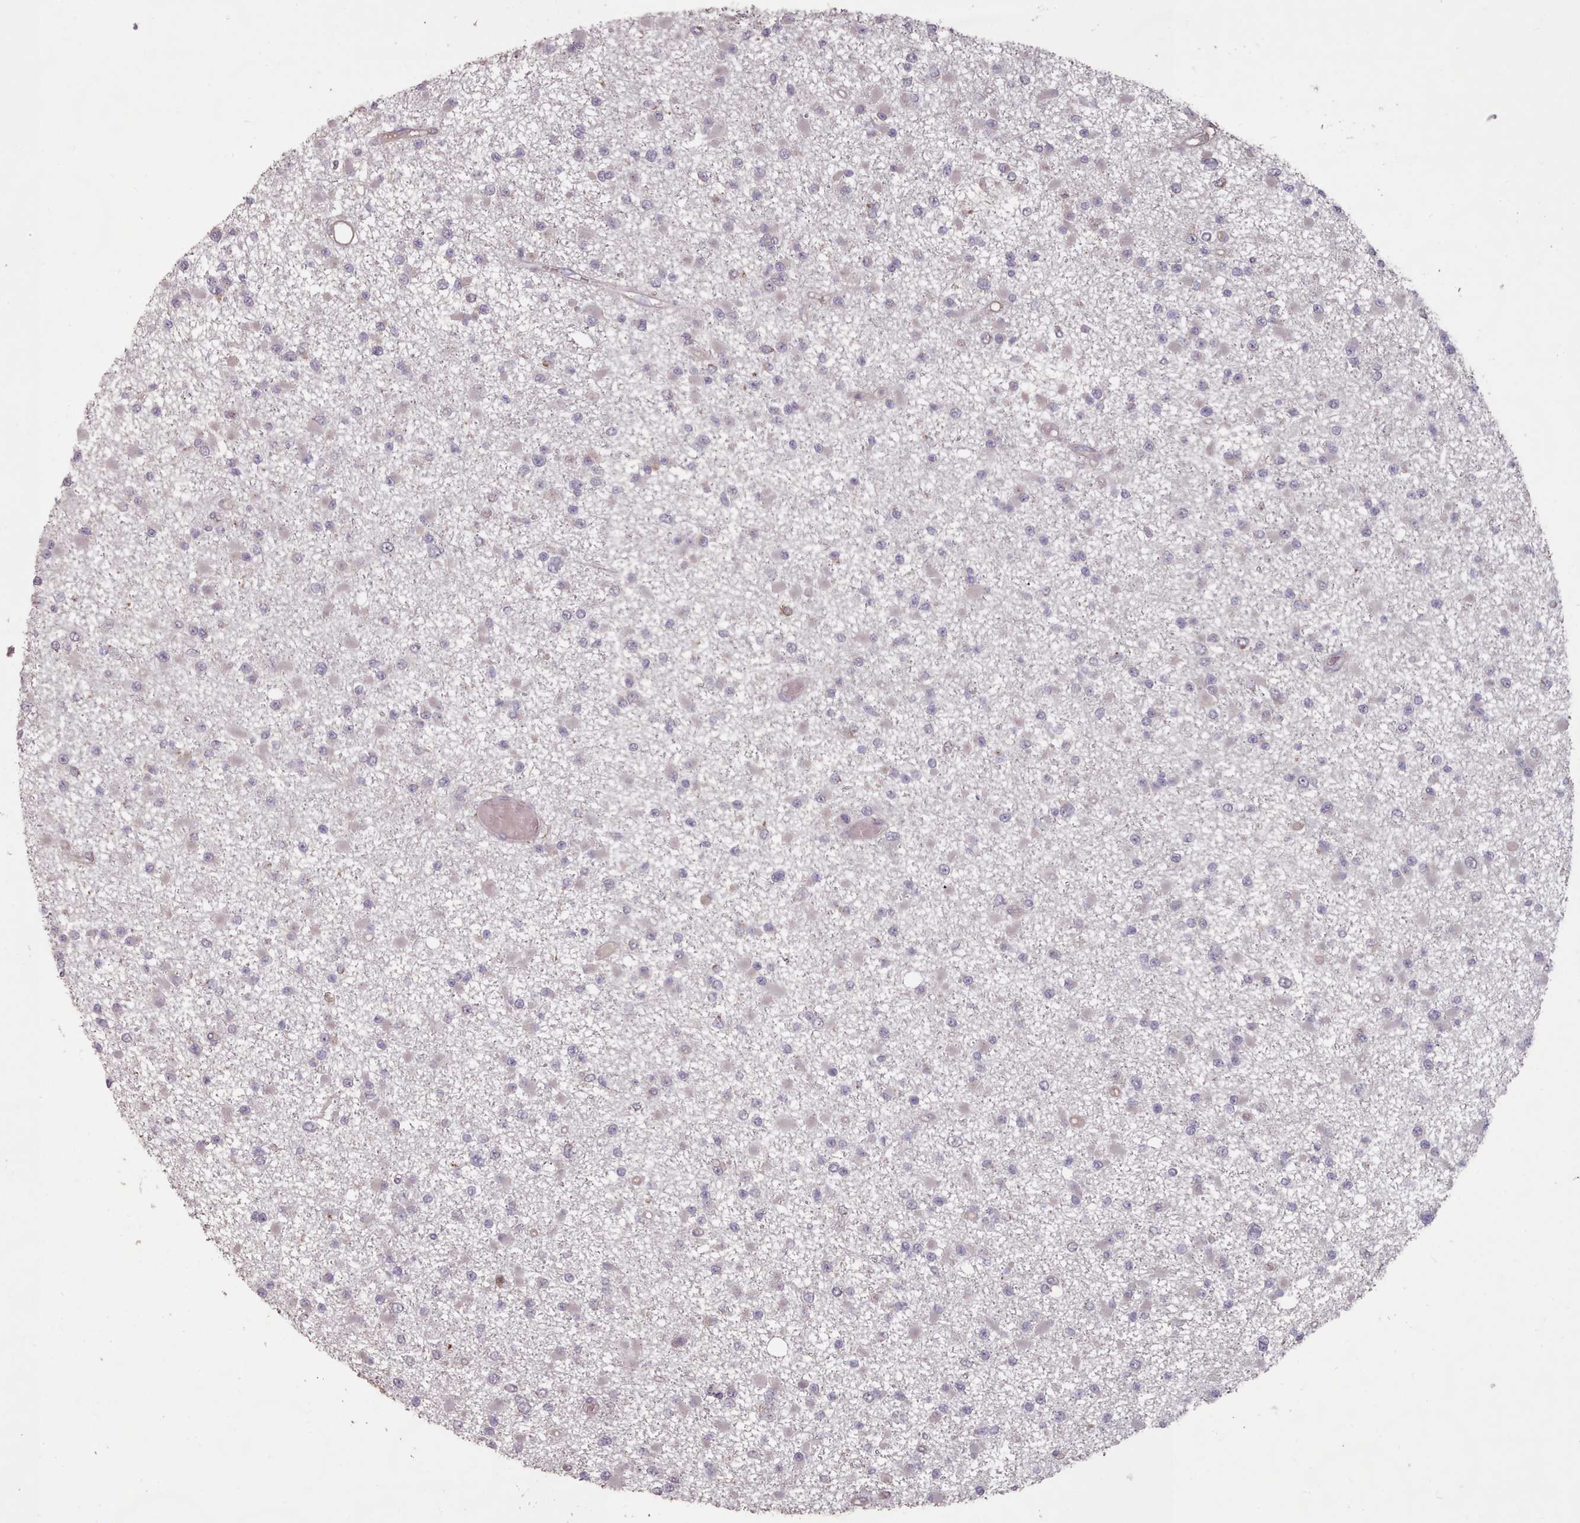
{"staining": {"intensity": "negative", "quantity": "none", "location": "none"}, "tissue": "glioma", "cell_type": "Tumor cells", "image_type": "cancer", "snomed": [{"axis": "morphology", "description": "Glioma, malignant, Low grade"}, {"axis": "topography", "description": "Brain"}], "caption": "The image exhibits no staining of tumor cells in malignant low-grade glioma.", "gene": "ERCC6L", "patient": {"sex": "female", "age": 22}}